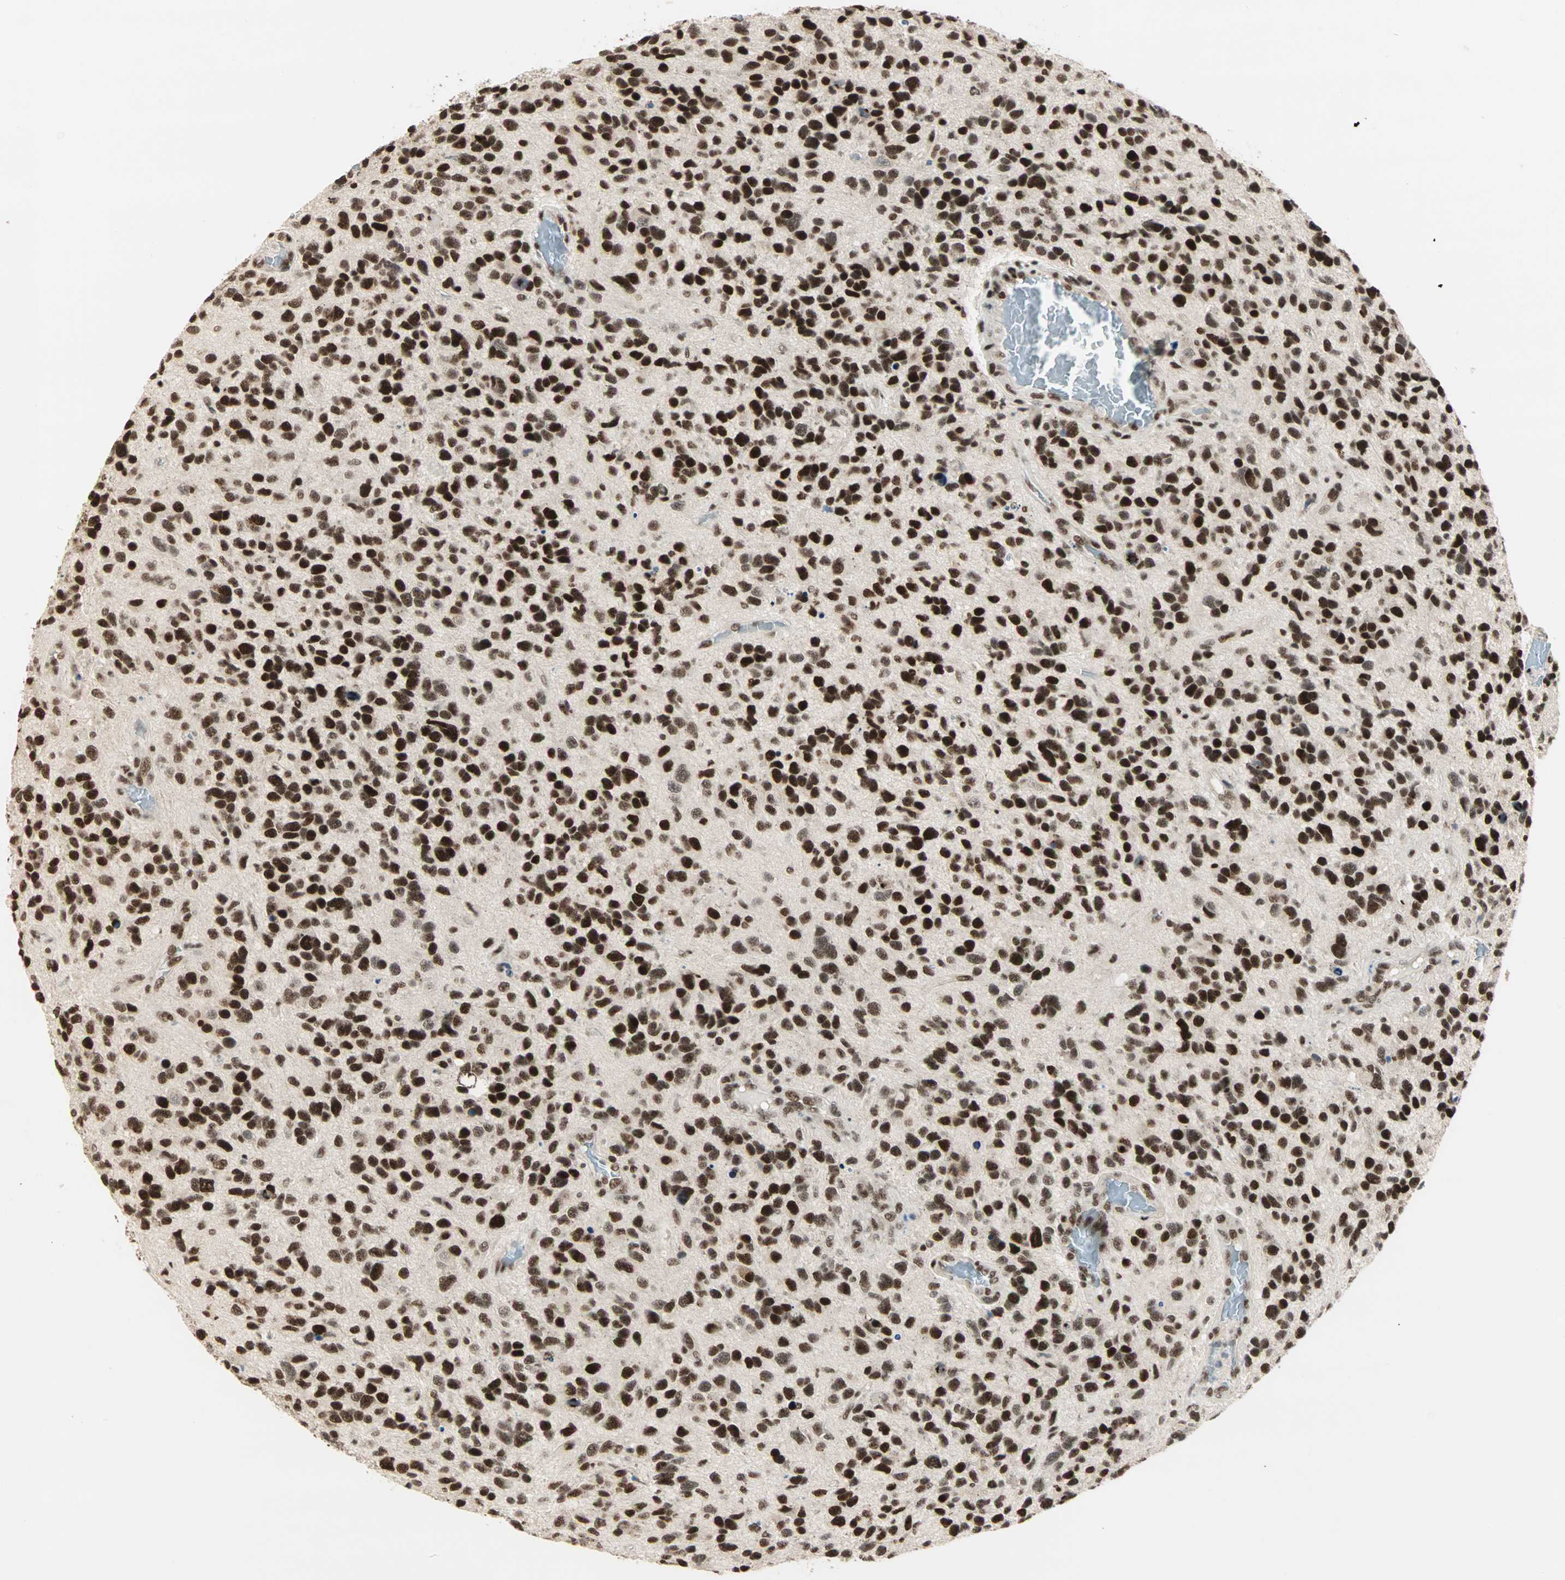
{"staining": {"intensity": "strong", "quantity": ">75%", "location": "nuclear"}, "tissue": "glioma", "cell_type": "Tumor cells", "image_type": "cancer", "snomed": [{"axis": "morphology", "description": "Glioma, malignant, High grade"}, {"axis": "topography", "description": "Brain"}], "caption": "Glioma stained with a brown dye displays strong nuclear positive positivity in approximately >75% of tumor cells.", "gene": "BLM", "patient": {"sex": "female", "age": 58}}